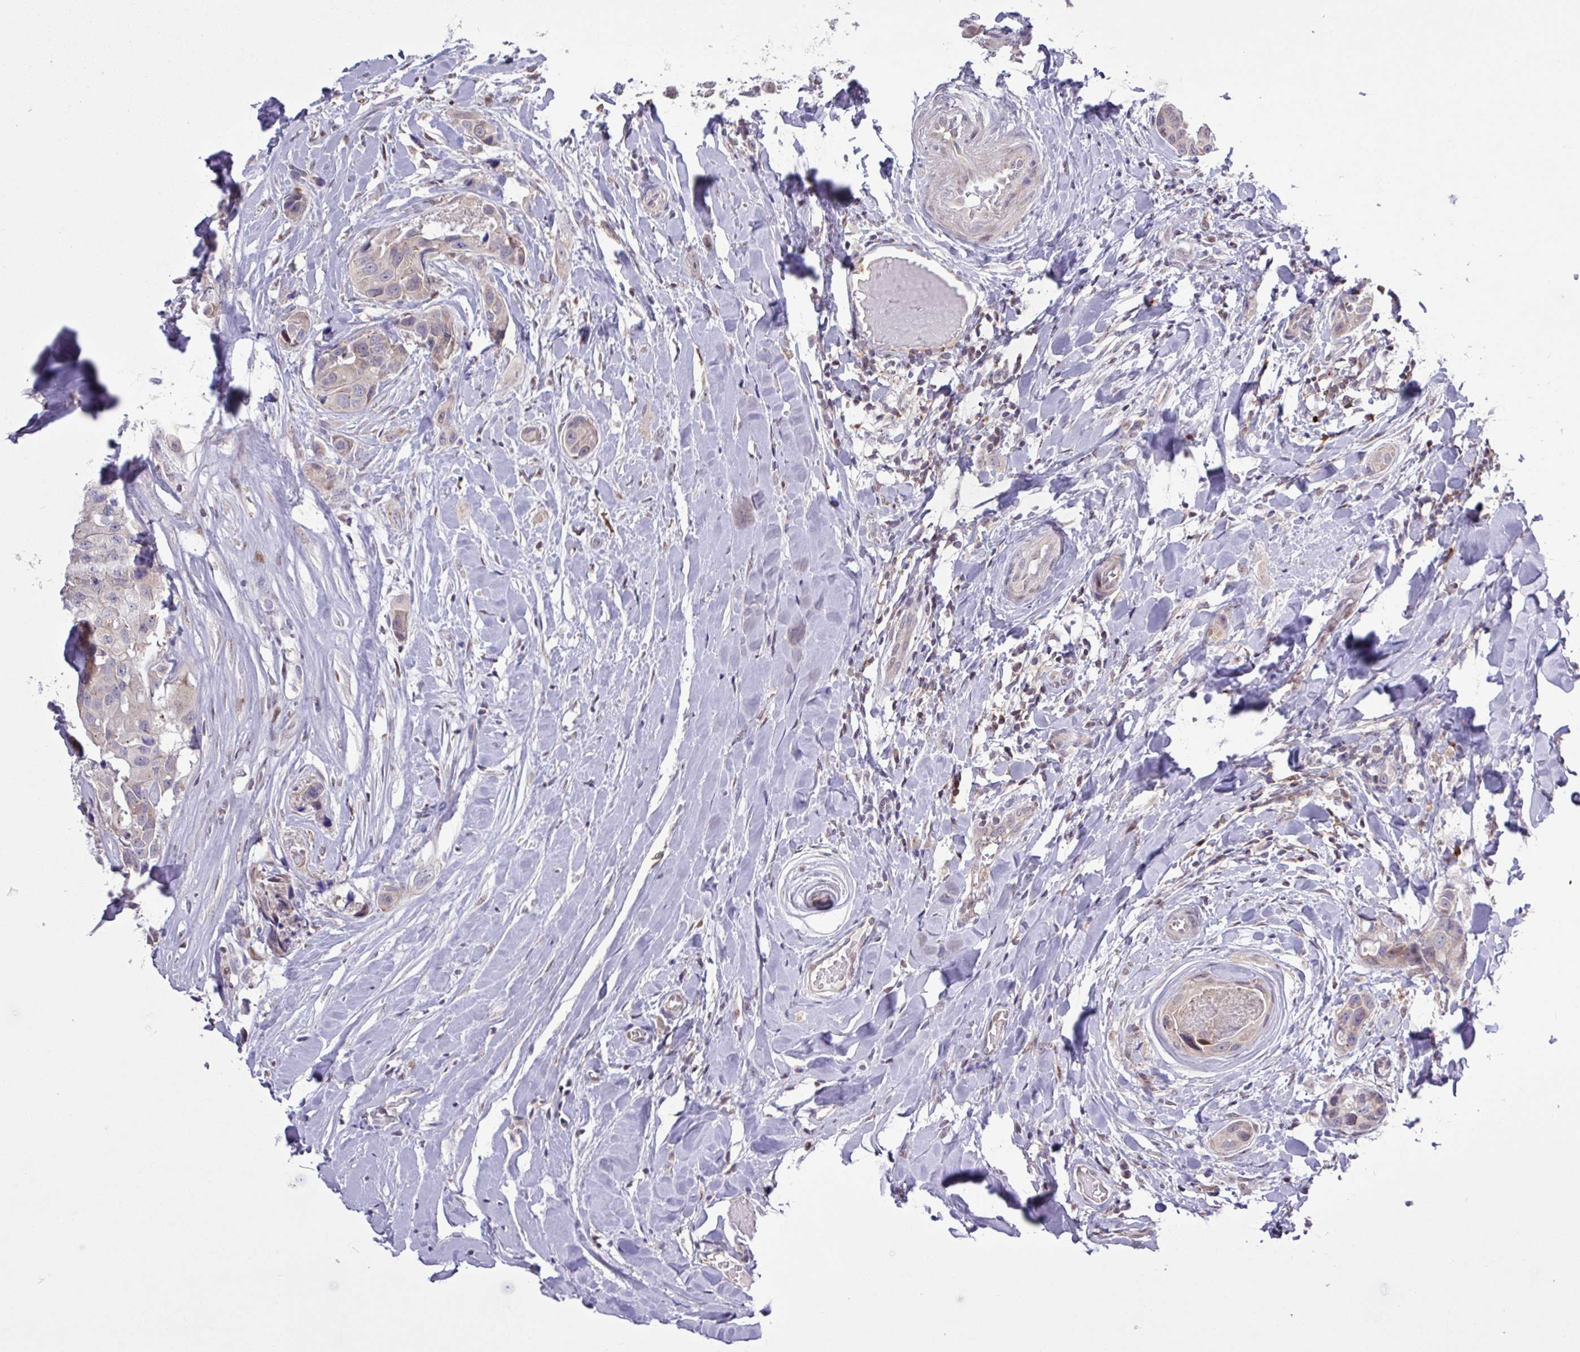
{"staining": {"intensity": "weak", "quantity": "<25%", "location": "cytoplasmic/membranous"}, "tissue": "head and neck cancer", "cell_type": "Tumor cells", "image_type": "cancer", "snomed": [{"axis": "morphology", "description": "Adenocarcinoma, NOS"}, {"axis": "morphology", "description": "Adenocarcinoma, metastatic, NOS"}, {"axis": "topography", "description": "Head-Neck"}], "caption": "Histopathology image shows no significant protein staining in tumor cells of head and neck cancer.", "gene": "RTL3", "patient": {"sex": "male", "age": 75}}